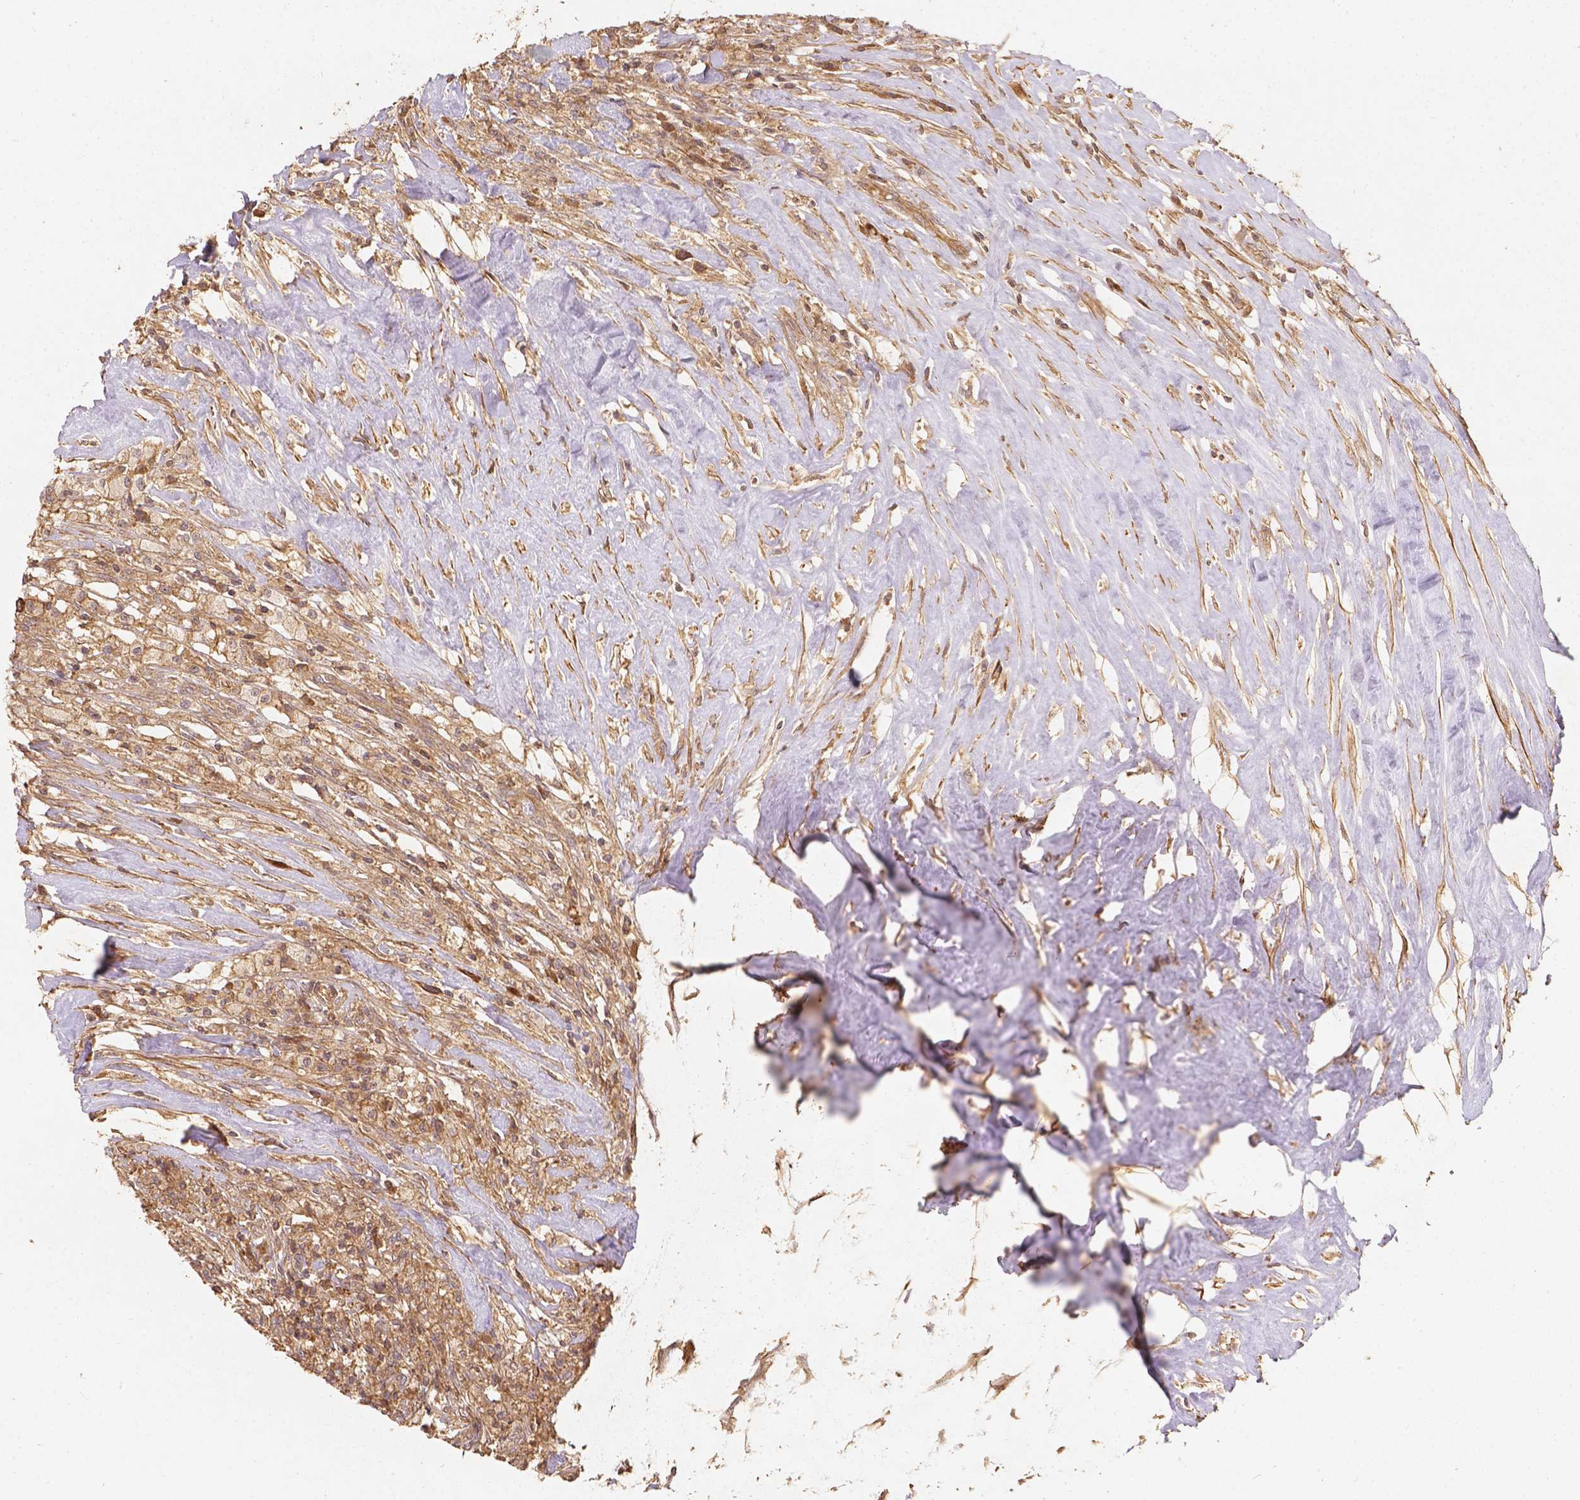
{"staining": {"intensity": "moderate", "quantity": ">75%", "location": "cytoplasmic/membranous"}, "tissue": "testis cancer", "cell_type": "Tumor cells", "image_type": "cancer", "snomed": [{"axis": "morphology", "description": "Necrosis, NOS"}, {"axis": "morphology", "description": "Carcinoma, Embryonal, NOS"}, {"axis": "topography", "description": "Testis"}], "caption": "Brown immunohistochemical staining in human embryonal carcinoma (testis) displays moderate cytoplasmic/membranous staining in about >75% of tumor cells. The protein is shown in brown color, while the nuclei are stained blue.", "gene": "XPR1", "patient": {"sex": "male", "age": 19}}